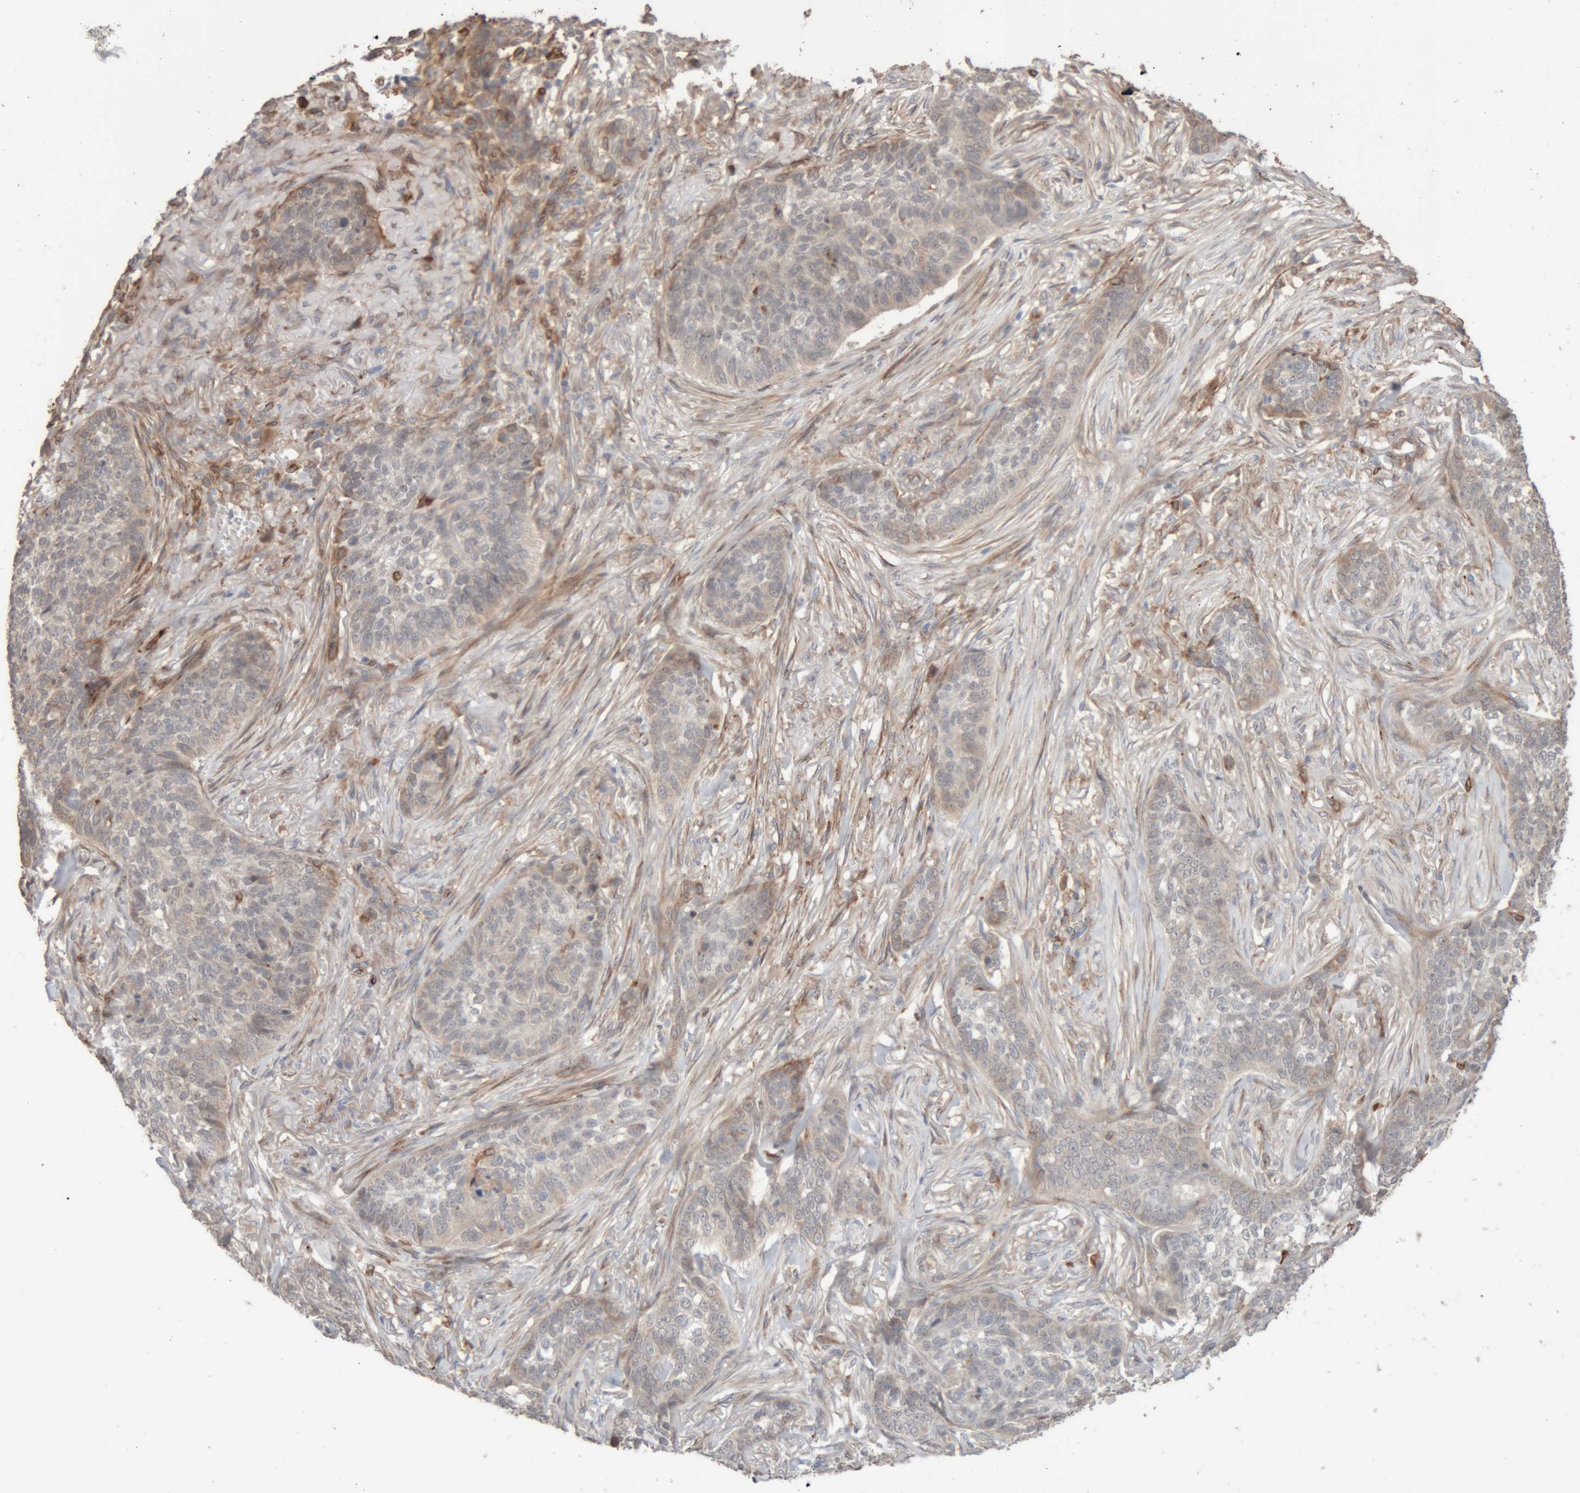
{"staining": {"intensity": "weak", "quantity": "<25%", "location": "cytoplasmic/membranous"}, "tissue": "skin cancer", "cell_type": "Tumor cells", "image_type": "cancer", "snomed": [{"axis": "morphology", "description": "Basal cell carcinoma"}, {"axis": "topography", "description": "Skin"}], "caption": "Skin basal cell carcinoma was stained to show a protein in brown. There is no significant staining in tumor cells. (DAB immunohistochemistry (IHC) visualized using brightfield microscopy, high magnification).", "gene": "RAB32", "patient": {"sex": "male", "age": 85}}